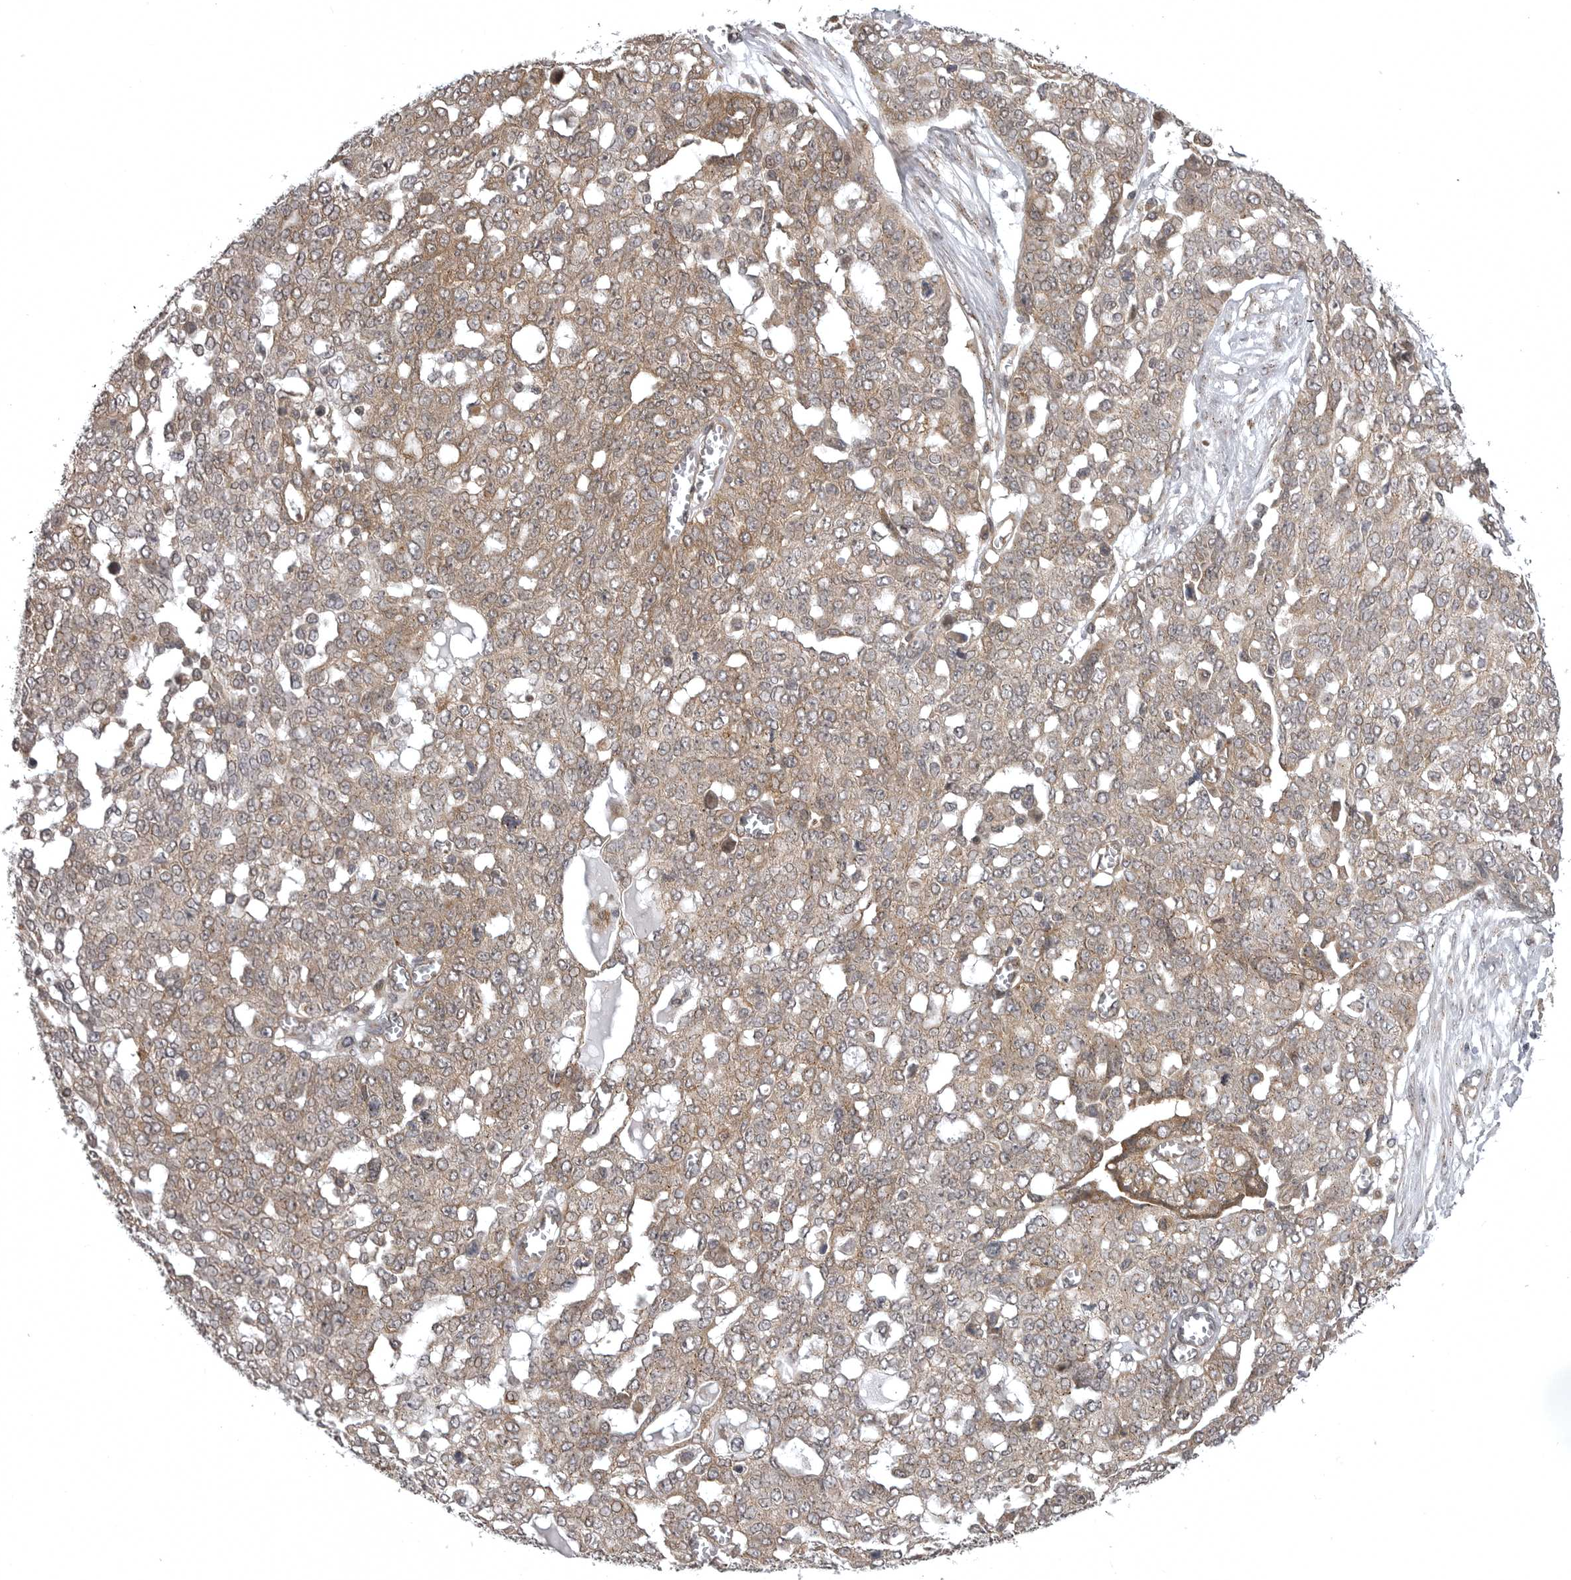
{"staining": {"intensity": "moderate", "quantity": ">75%", "location": "cytoplasmic/membranous"}, "tissue": "ovarian cancer", "cell_type": "Tumor cells", "image_type": "cancer", "snomed": [{"axis": "morphology", "description": "Cystadenocarcinoma, serous, NOS"}, {"axis": "topography", "description": "Soft tissue"}, {"axis": "topography", "description": "Ovary"}], "caption": "IHC histopathology image of ovarian serous cystadenocarcinoma stained for a protein (brown), which displays medium levels of moderate cytoplasmic/membranous staining in about >75% of tumor cells.", "gene": "SNX16", "patient": {"sex": "female", "age": 57}}